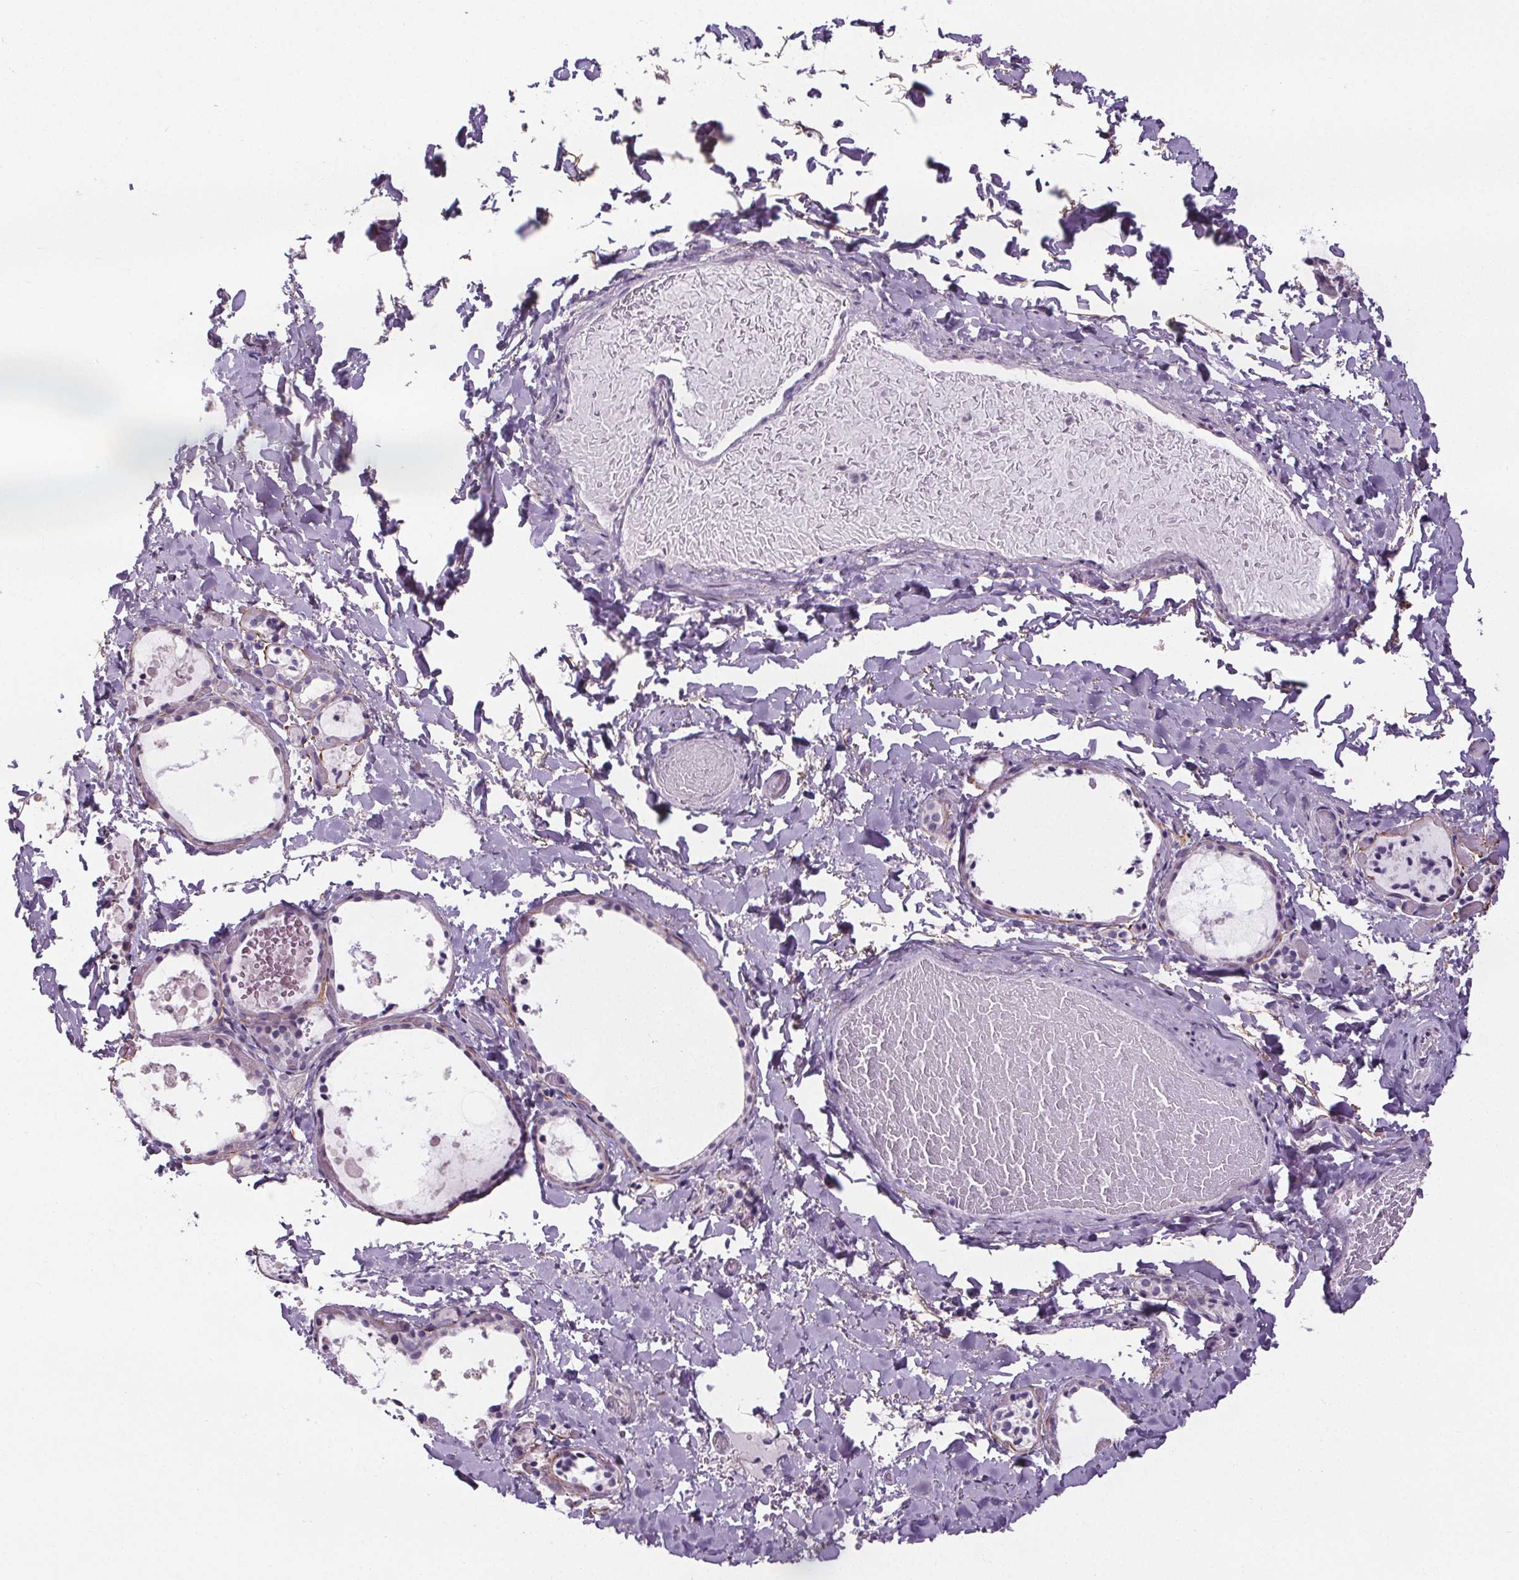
{"staining": {"intensity": "negative", "quantity": "none", "location": "none"}, "tissue": "thyroid gland", "cell_type": "Glandular cells", "image_type": "normal", "snomed": [{"axis": "morphology", "description": "Normal tissue, NOS"}, {"axis": "topography", "description": "Thyroid gland"}], "caption": "Immunohistochemical staining of benign human thyroid gland demonstrates no significant positivity in glandular cells.", "gene": "TMEM240", "patient": {"sex": "female", "age": 56}}